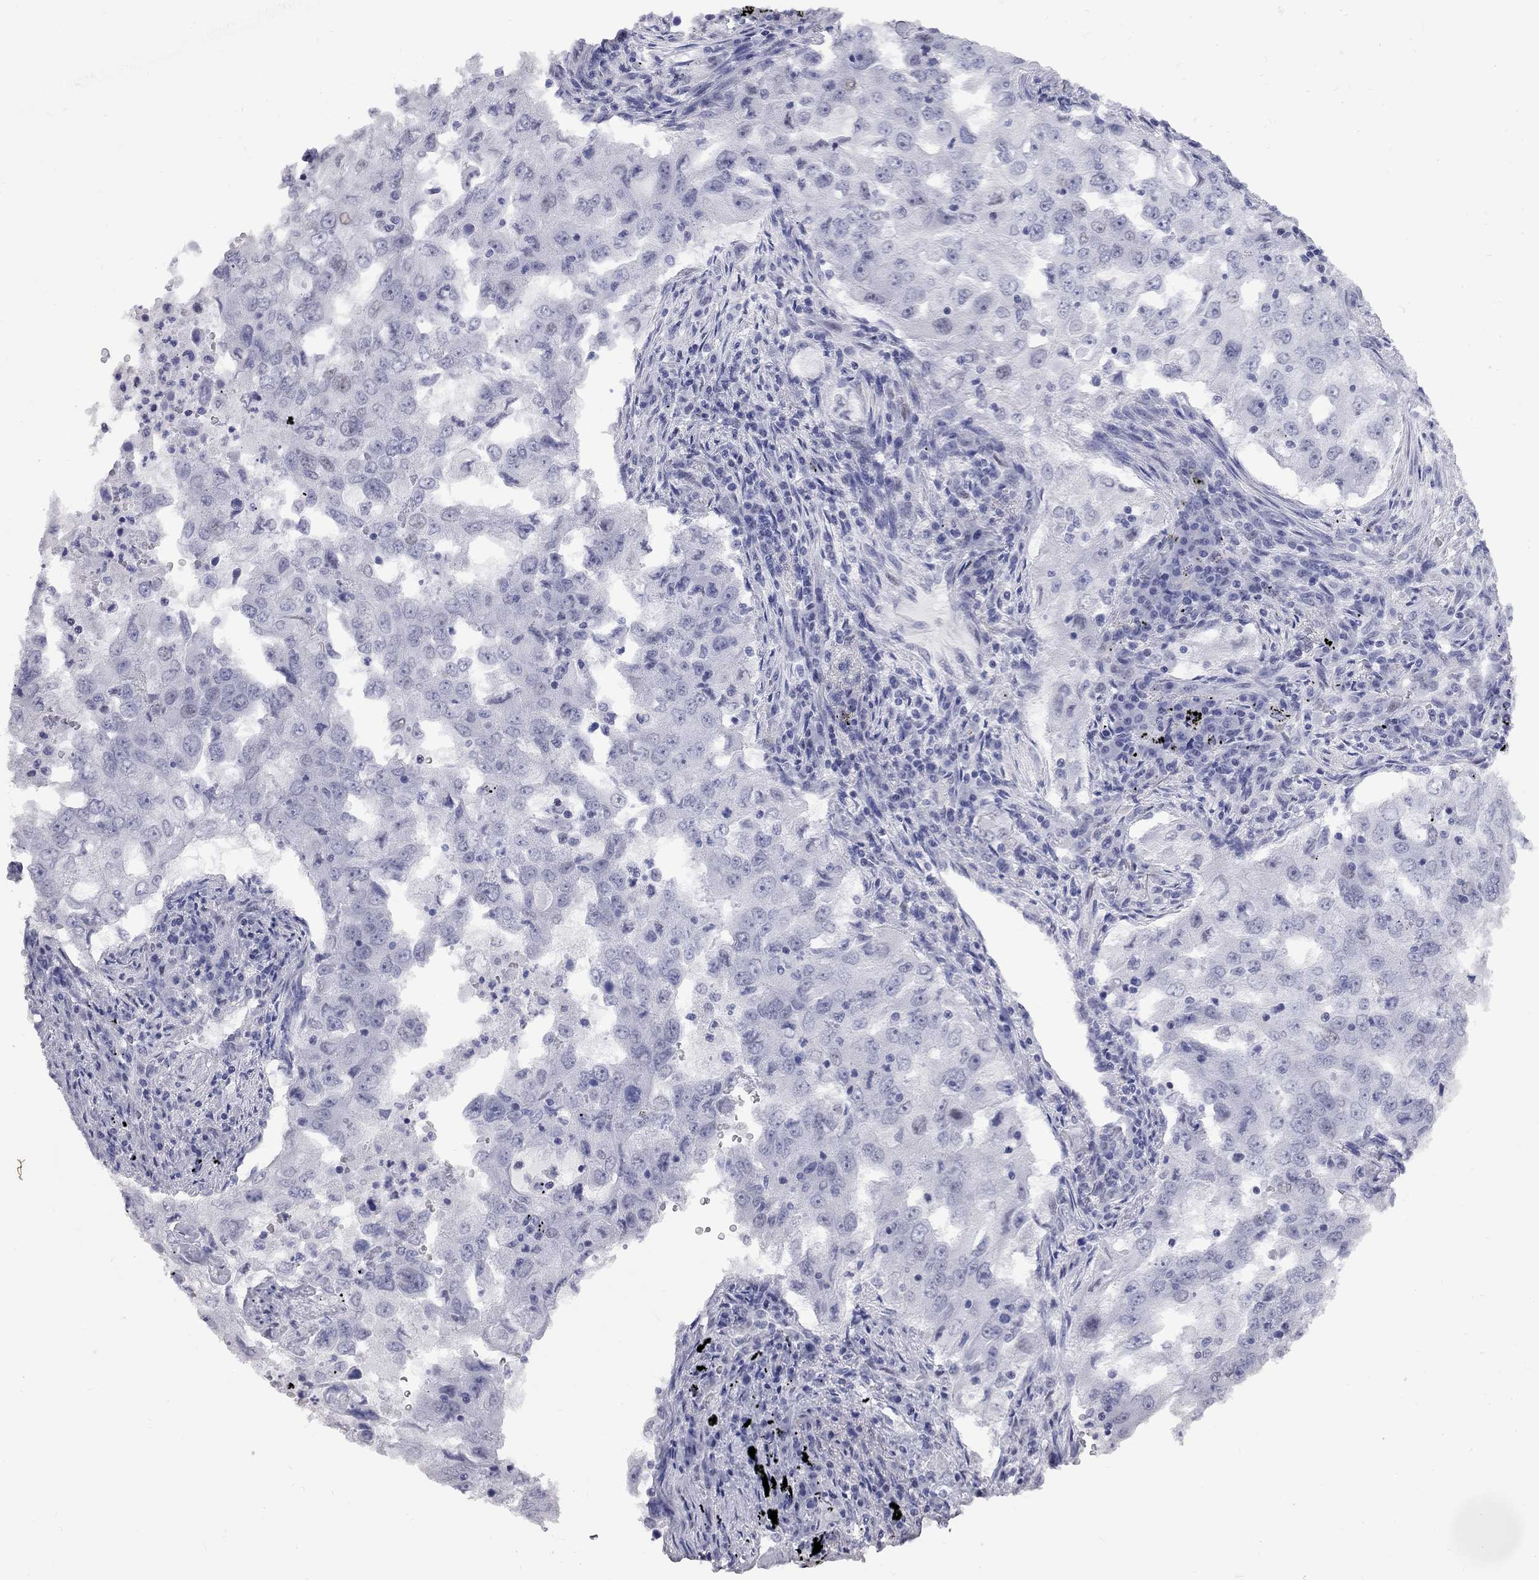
{"staining": {"intensity": "negative", "quantity": "none", "location": "none"}, "tissue": "lung cancer", "cell_type": "Tumor cells", "image_type": "cancer", "snomed": [{"axis": "morphology", "description": "Adenocarcinoma, NOS"}, {"axis": "topography", "description": "Lung"}], "caption": "Micrograph shows no significant protein expression in tumor cells of lung adenocarcinoma. (DAB (3,3'-diaminobenzidine) immunohistochemistry with hematoxylin counter stain).", "gene": "ZNF154", "patient": {"sex": "female", "age": 61}}